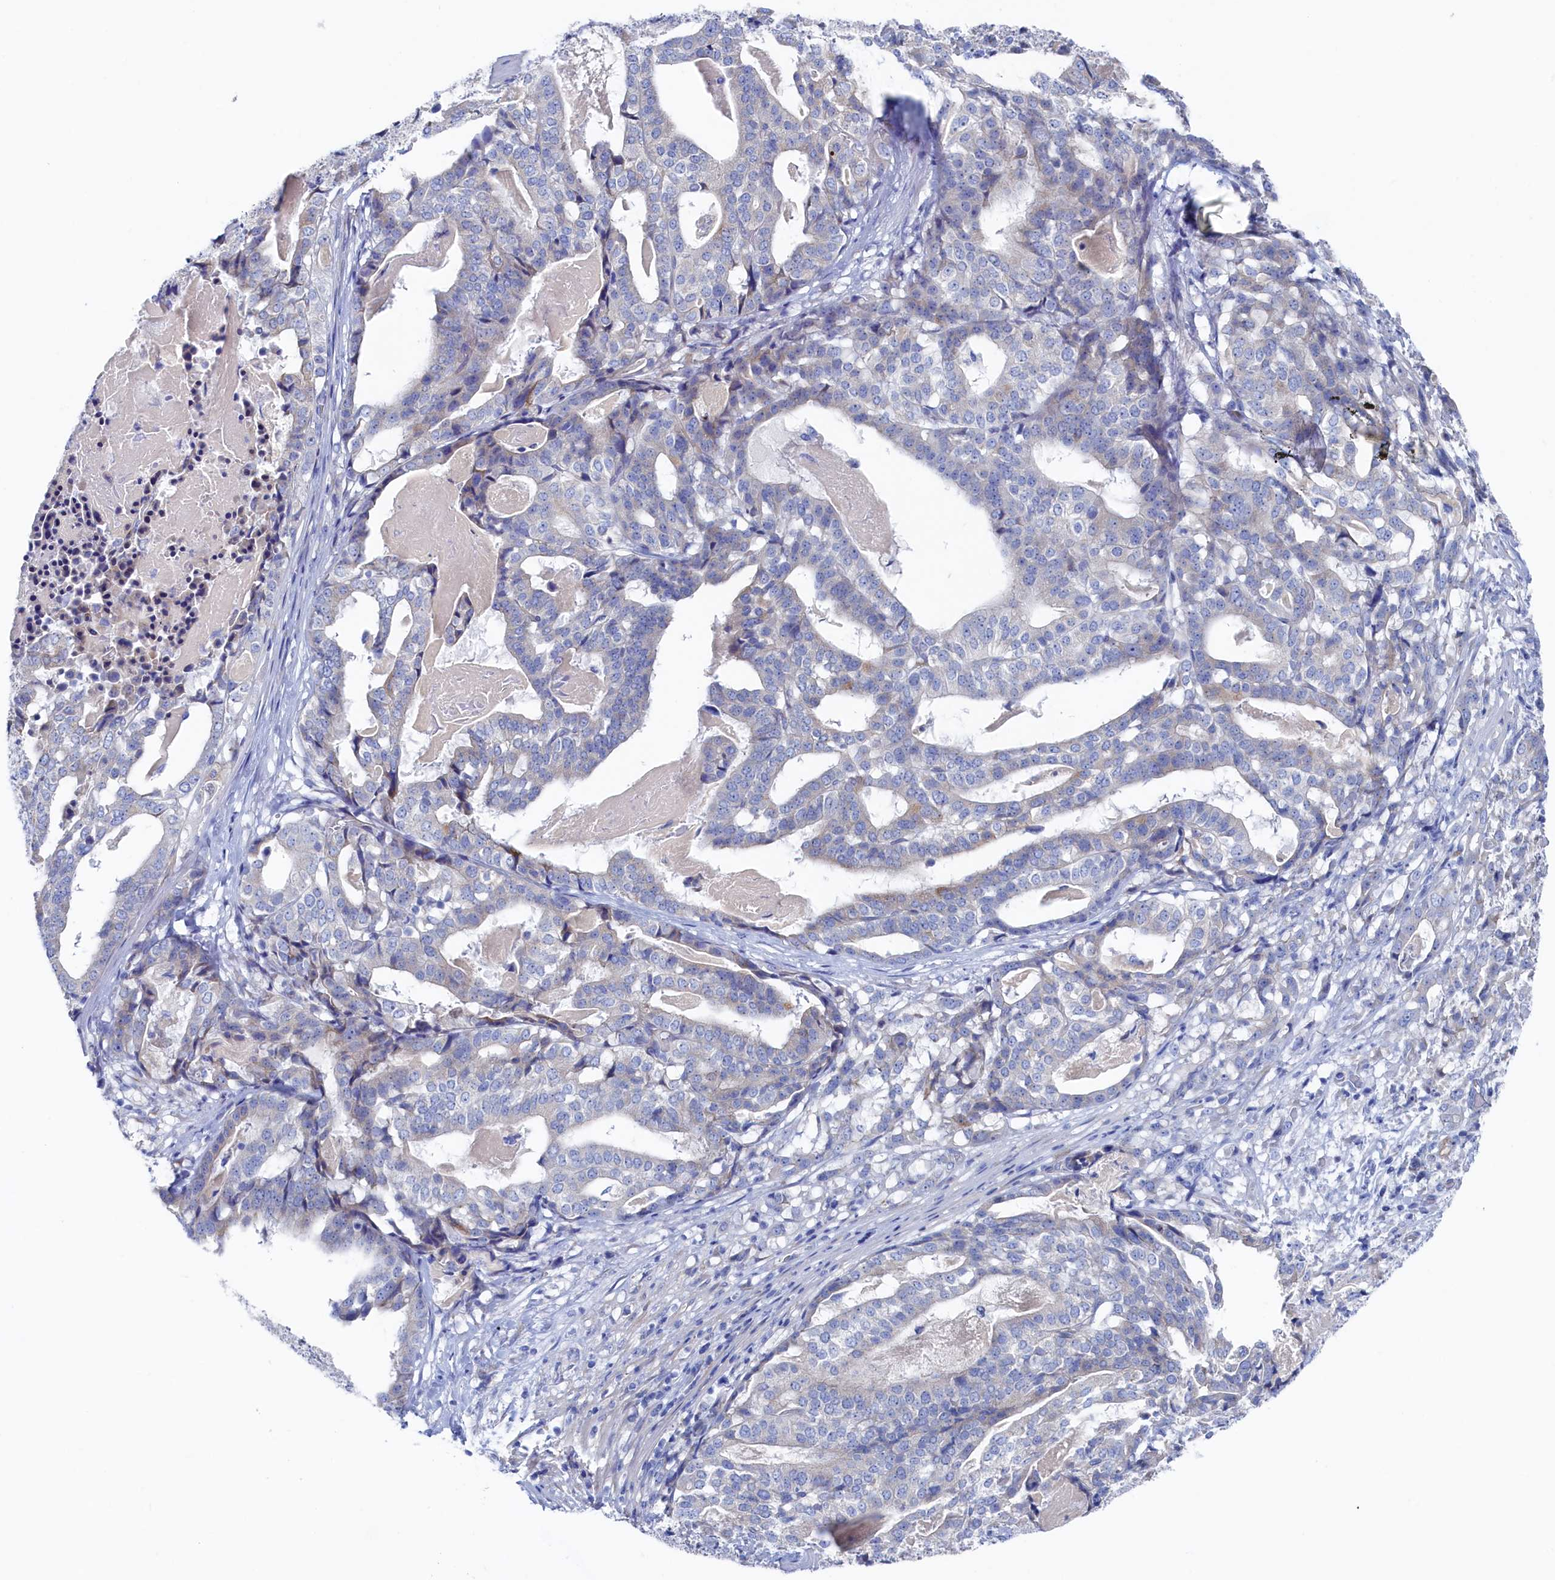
{"staining": {"intensity": "negative", "quantity": "none", "location": "none"}, "tissue": "stomach cancer", "cell_type": "Tumor cells", "image_type": "cancer", "snomed": [{"axis": "morphology", "description": "Adenocarcinoma, NOS"}, {"axis": "topography", "description": "Stomach"}], "caption": "There is no significant expression in tumor cells of adenocarcinoma (stomach). (DAB IHC, high magnification).", "gene": "TMOD2", "patient": {"sex": "male", "age": 48}}